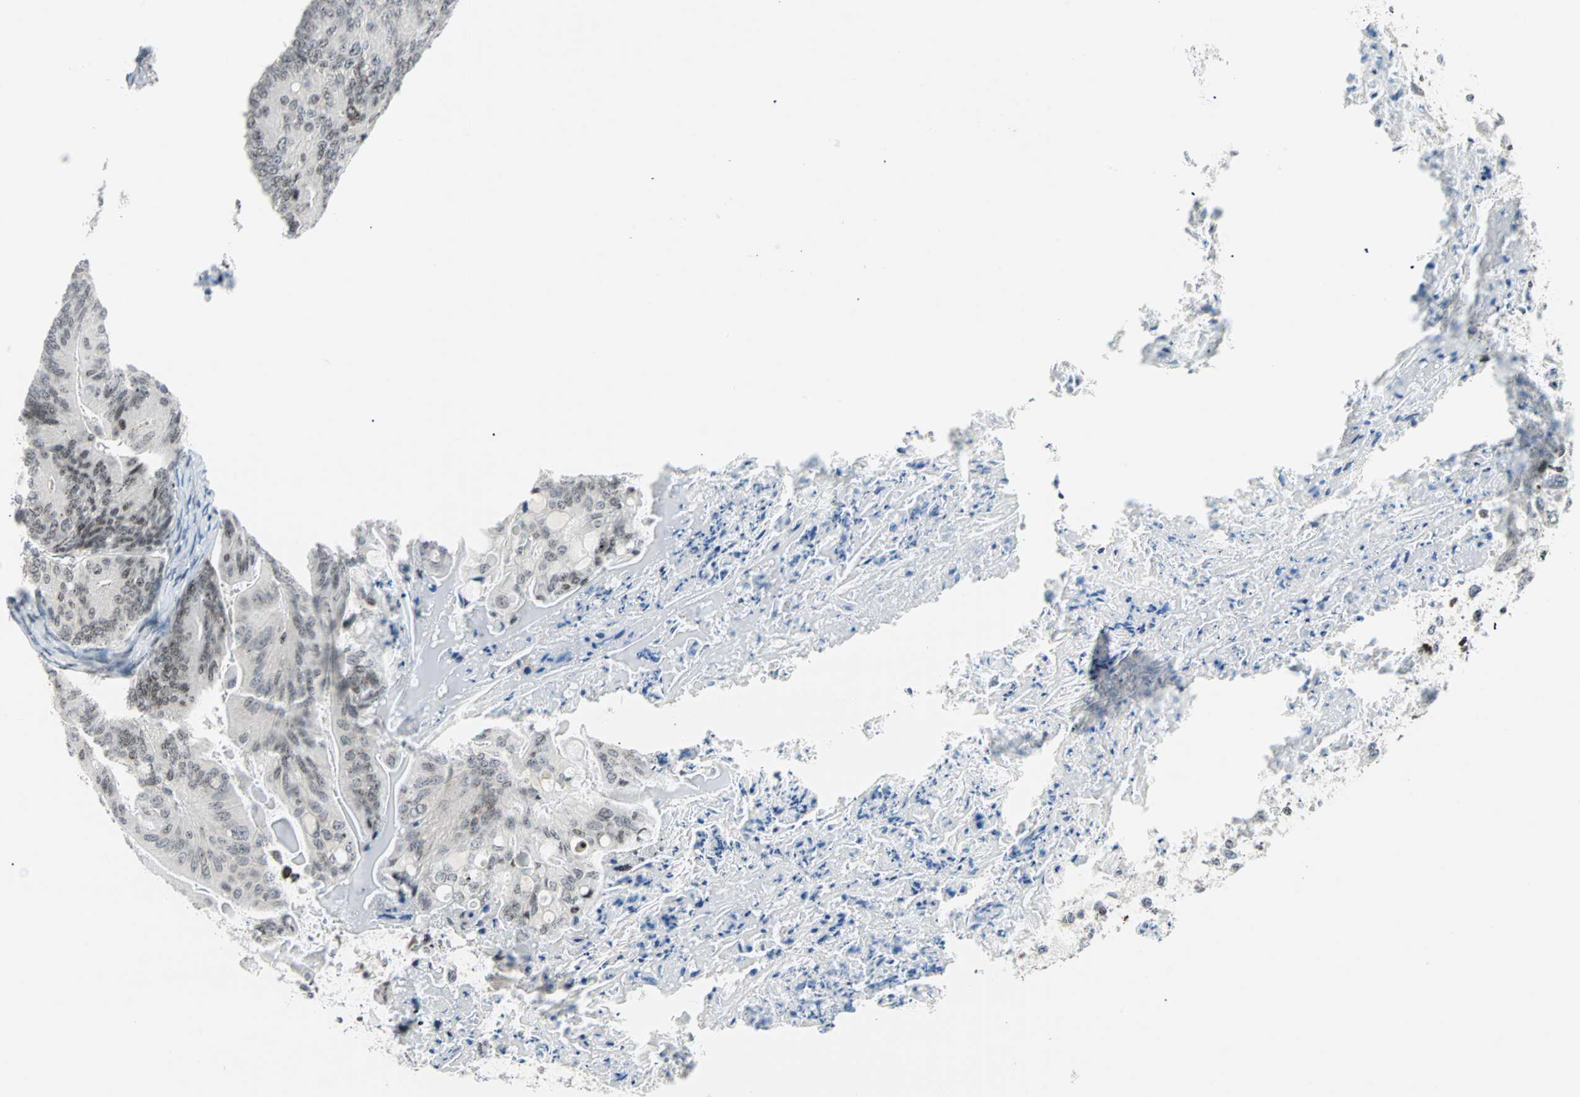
{"staining": {"intensity": "weak", "quantity": ">75%", "location": "nuclear"}, "tissue": "ovarian cancer", "cell_type": "Tumor cells", "image_type": "cancer", "snomed": [{"axis": "morphology", "description": "Cystadenocarcinoma, mucinous, NOS"}, {"axis": "topography", "description": "Ovary"}], "caption": "Immunohistochemistry micrograph of ovarian cancer stained for a protein (brown), which reveals low levels of weak nuclear expression in about >75% of tumor cells.", "gene": "CENPA", "patient": {"sex": "female", "age": 37}}